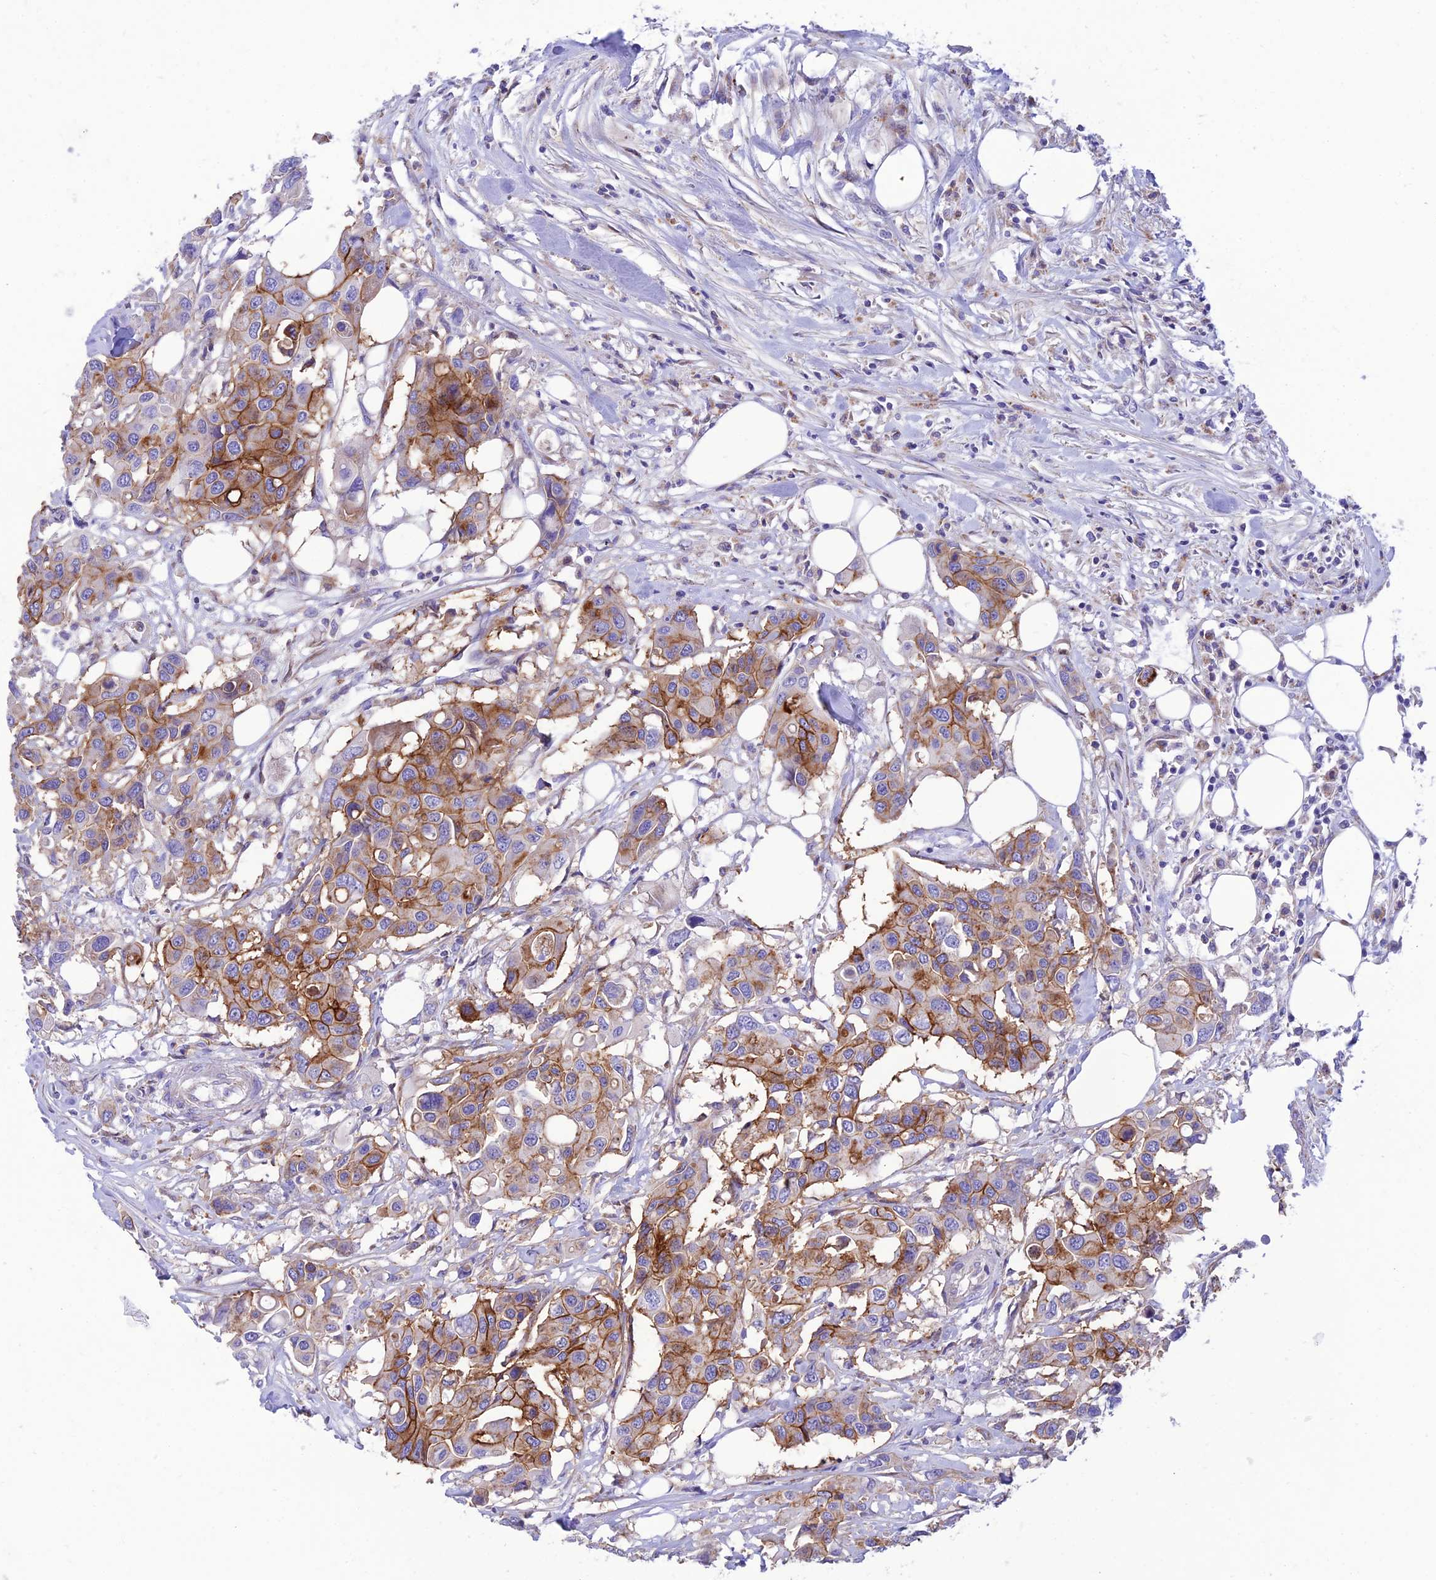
{"staining": {"intensity": "moderate", "quantity": ">75%", "location": "cytoplasmic/membranous"}, "tissue": "colorectal cancer", "cell_type": "Tumor cells", "image_type": "cancer", "snomed": [{"axis": "morphology", "description": "Adenocarcinoma, NOS"}, {"axis": "topography", "description": "Colon"}], "caption": "Colorectal adenocarcinoma was stained to show a protein in brown. There is medium levels of moderate cytoplasmic/membranous staining in about >75% of tumor cells.", "gene": "CCDC157", "patient": {"sex": "male", "age": 77}}